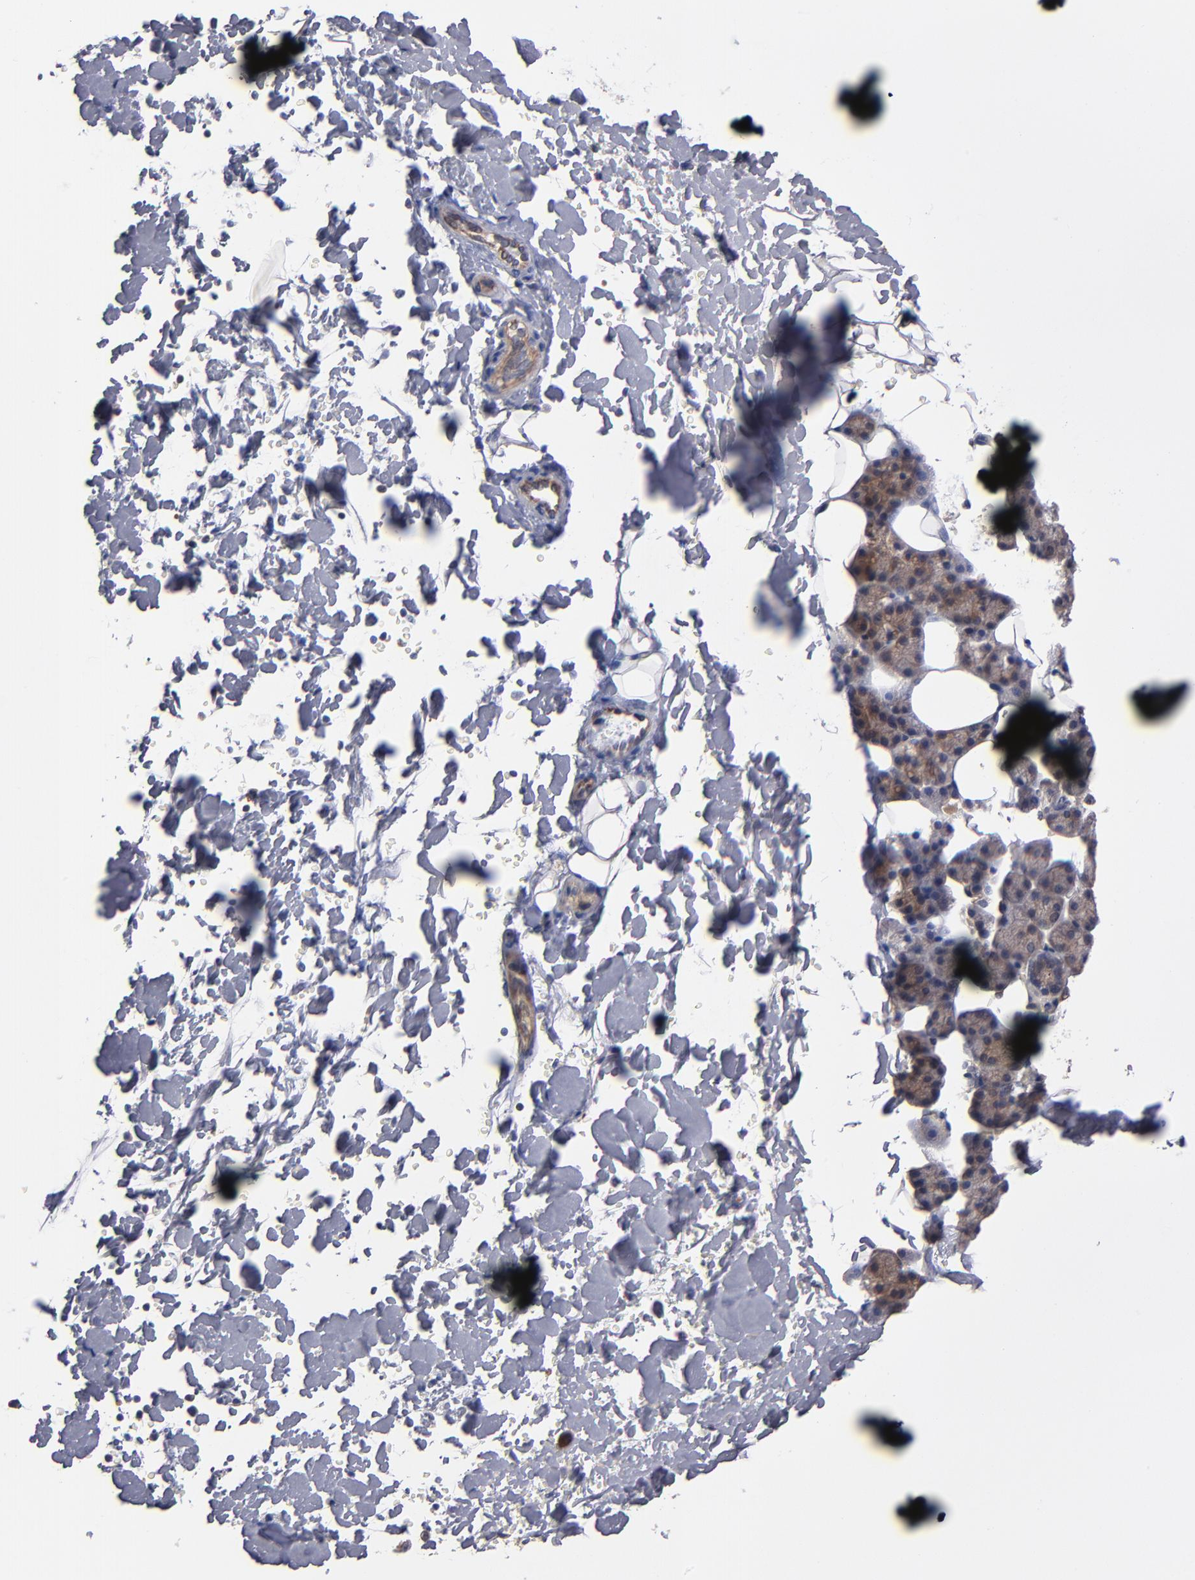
{"staining": {"intensity": "weak", "quantity": "25%-75%", "location": "cytoplasmic/membranous"}, "tissue": "salivary gland", "cell_type": "Glandular cells", "image_type": "normal", "snomed": [{"axis": "morphology", "description": "Normal tissue, NOS"}, {"axis": "topography", "description": "Lymph node"}, {"axis": "topography", "description": "Salivary gland"}], "caption": "About 25%-75% of glandular cells in normal human salivary gland demonstrate weak cytoplasmic/membranous protein staining as visualized by brown immunohistochemical staining.", "gene": "GMFB", "patient": {"sex": "male", "age": 8}}